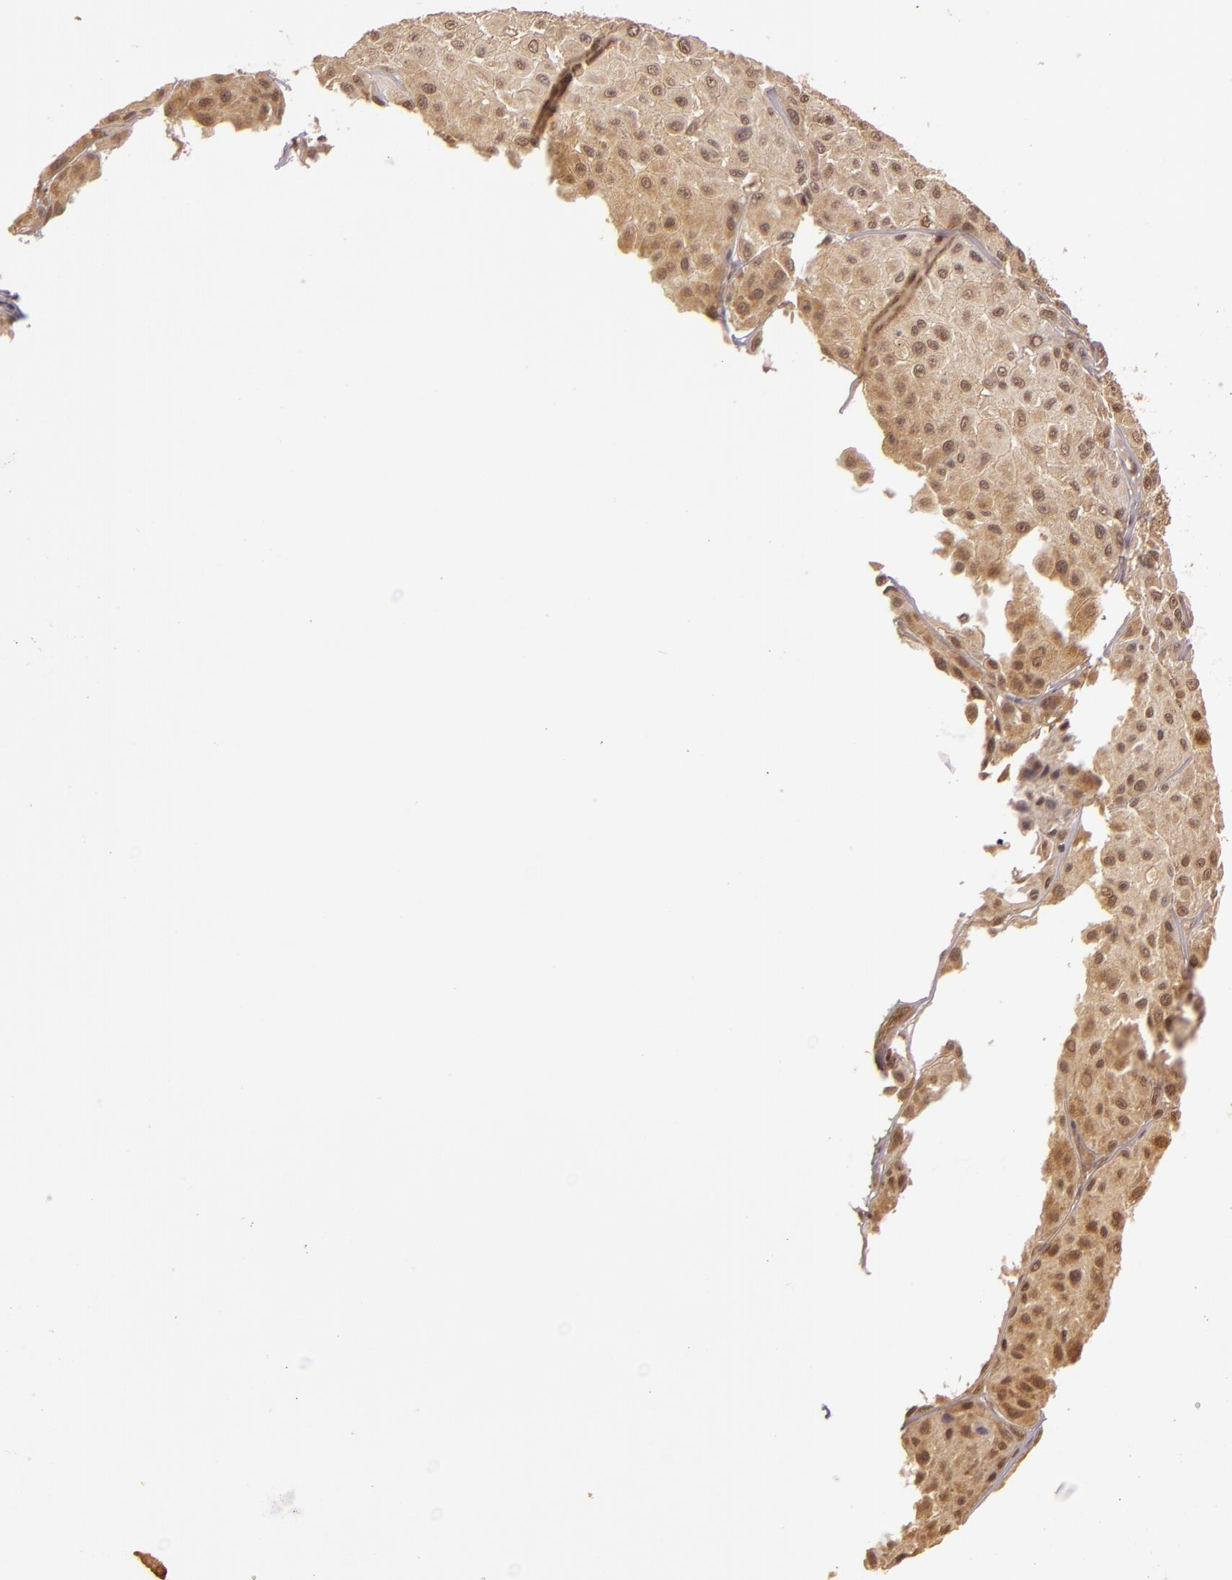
{"staining": {"intensity": "weak", "quantity": ">75%", "location": "cytoplasmic/membranous,nuclear"}, "tissue": "melanoma", "cell_type": "Tumor cells", "image_type": "cancer", "snomed": [{"axis": "morphology", "description": "Malignant melanoma, NOS"}, {"axis": "topography", "description": "Skin"}], "caption": "Human melanoma stained for a protein (brown) exhibits weak cytoplasmic/membranous and nuclear positive staining in about >75% of tumor cells.", "gene": "TXNRD2", "patient": {"sex": "male", "age": 36}}